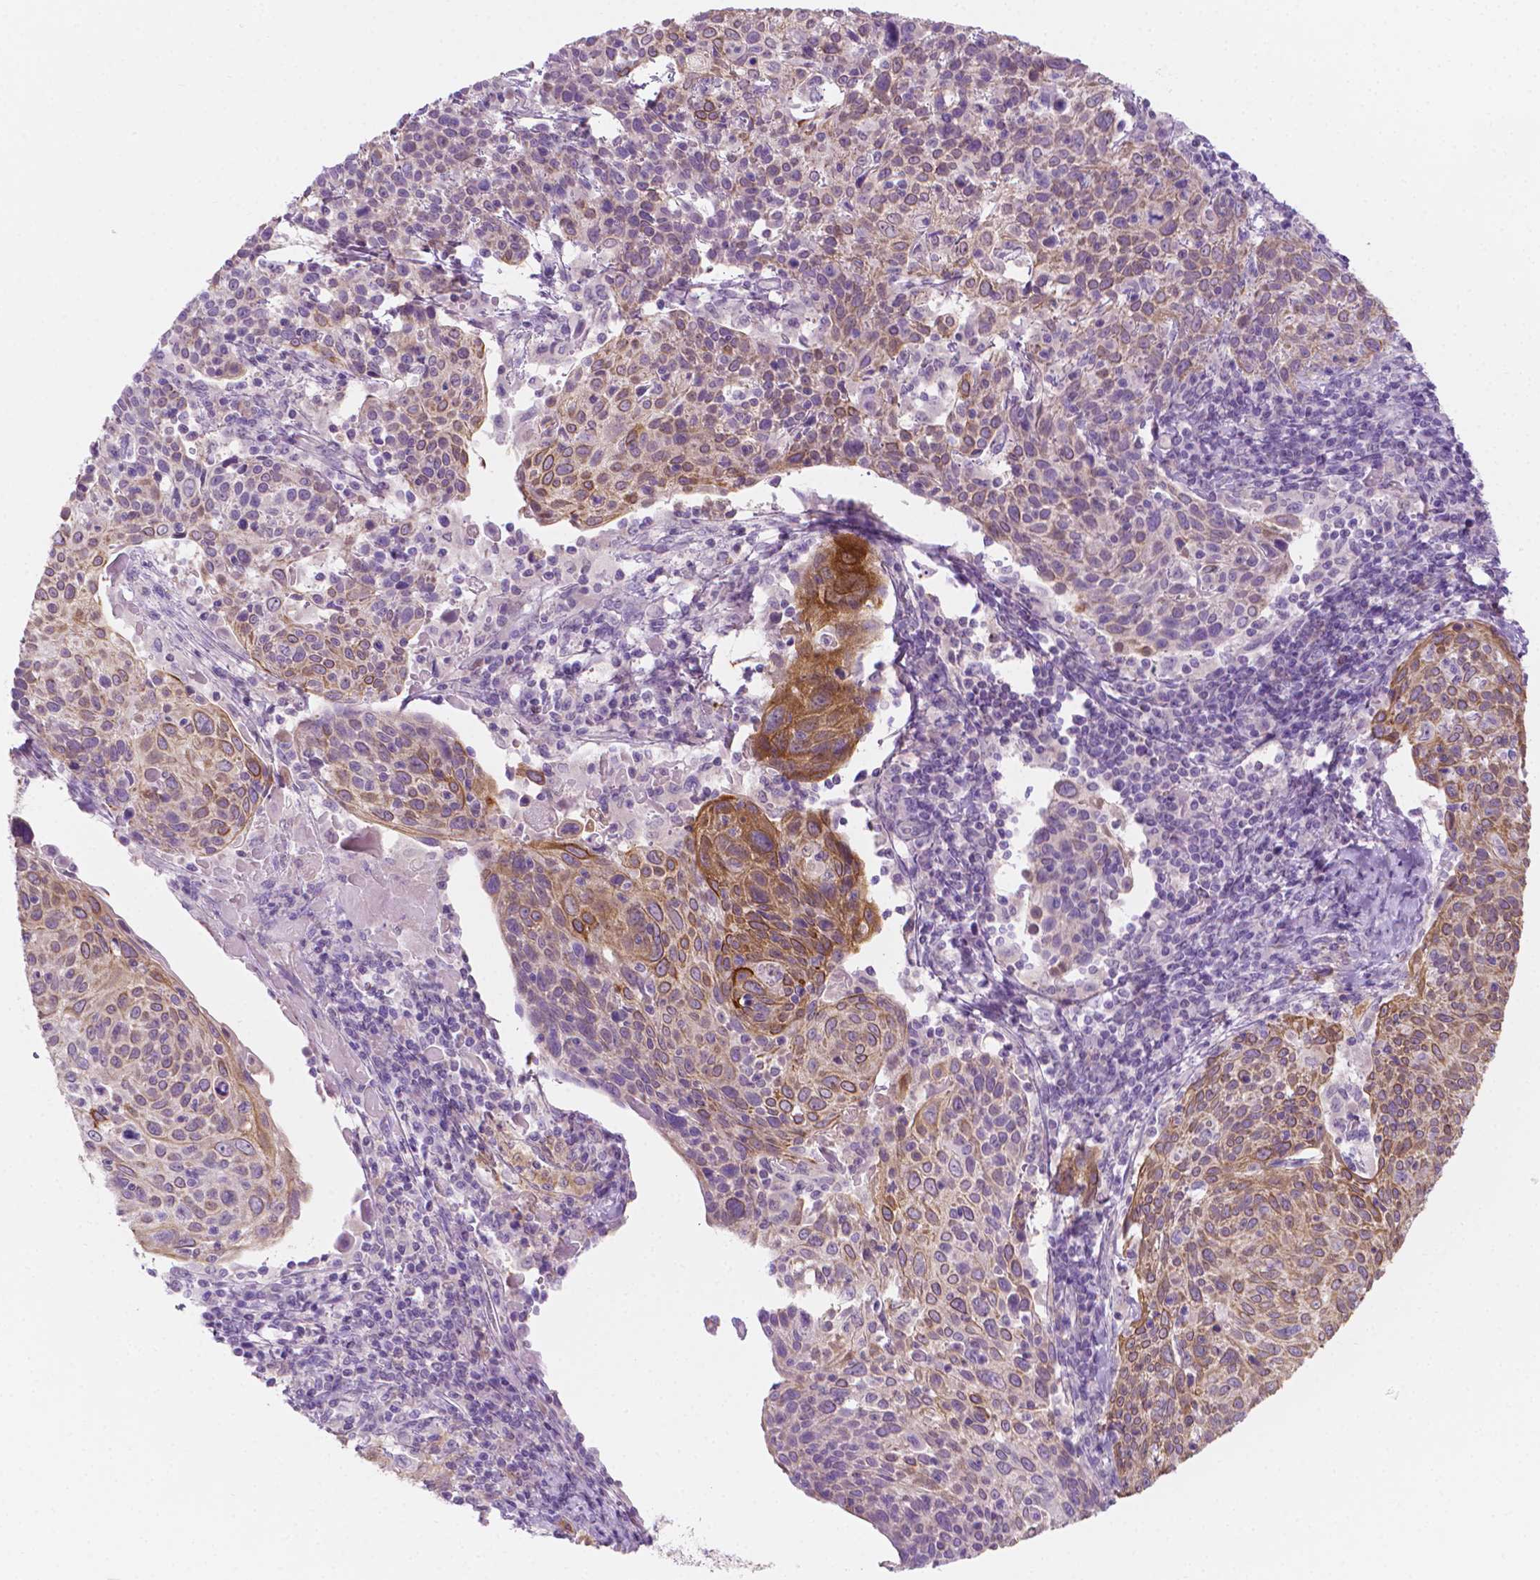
{"staining": {"intensity": "moderate", "quantity": "25%-75%", "location": "cytoplasmic/membranous"}, "tissue": "cervical cancer", "cell_type": "Tumor cells", "image_type": "cancer", "snomed": [{"axis": "morphology", "description": "Squamous cell carcinoma, NOS"}, {"axis": "topography", "description": "Cervix"}], "caption": "Cervical cancer stained with a brown dye reveals moderate cytoplasmic/membranous positive staining in about 25%-75% of tumor cells.", "gene": "EPPK1", "patient": {"sex": "female", "age": 61}}